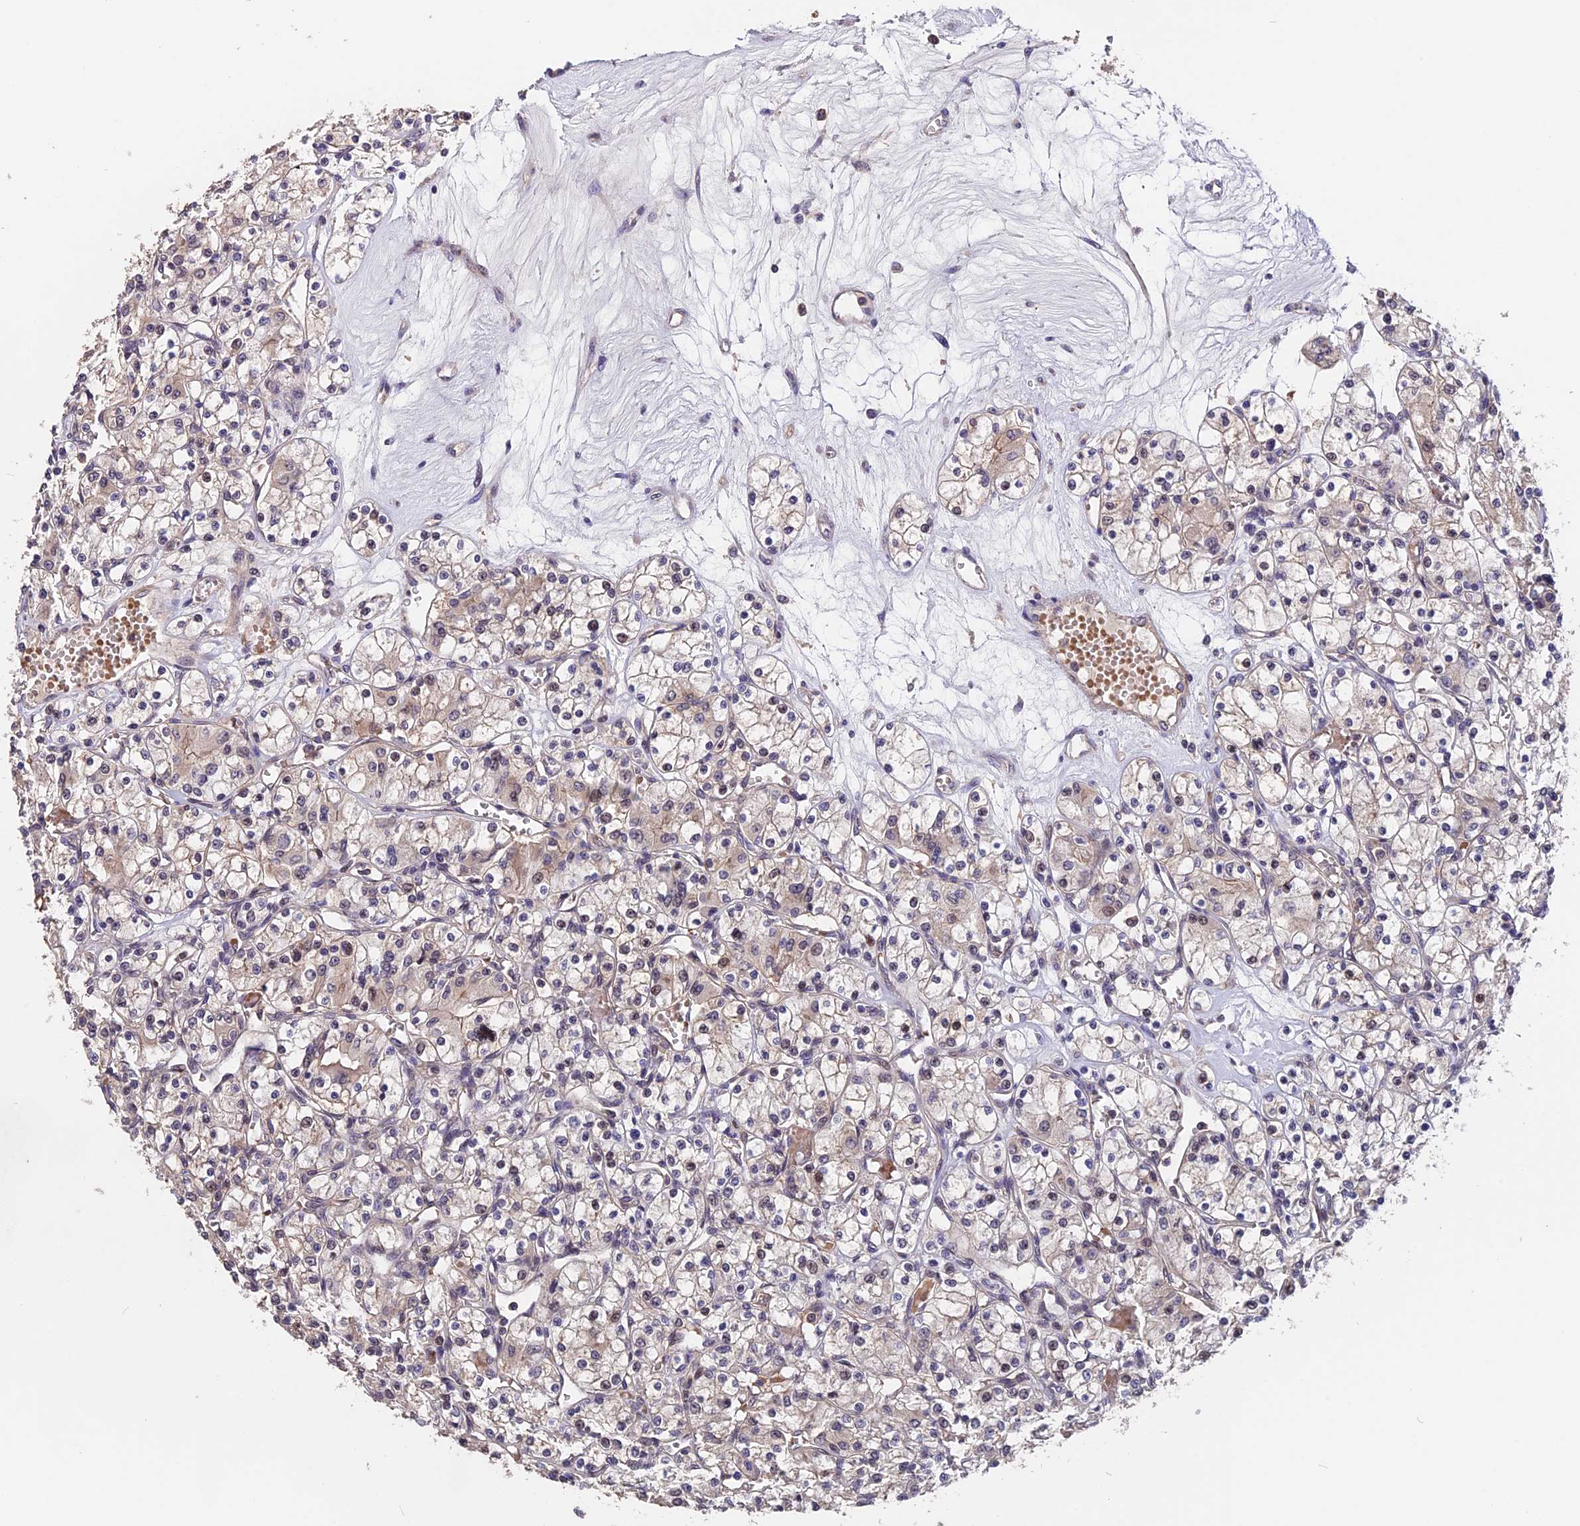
{"staining": {"intensity": "weak", "quantity": "<25%", "location": "cytoplasmic/membranous"}, "tissue": "renal cancer", "cell_type": "Tumor cells", "image_type": "cancer", "snomed": [{"axis": "morphology", "description": "Adenocarcinoma, NOS"}, {"axis": "topography", "description": "Kidney"}], "caption": "Renal cancer (adenocarcinoma) was stained to show a protein in brown. There is no significant staining in tumor cells. (Stains: DAB (3,3'-diaminobenzidine) IHC with hematoxylin counter stain, Microscopy: brightfield microscopy at high magnification).", "gene": "ZC3H10", "patient": {"sex": "female", "age": 59}}